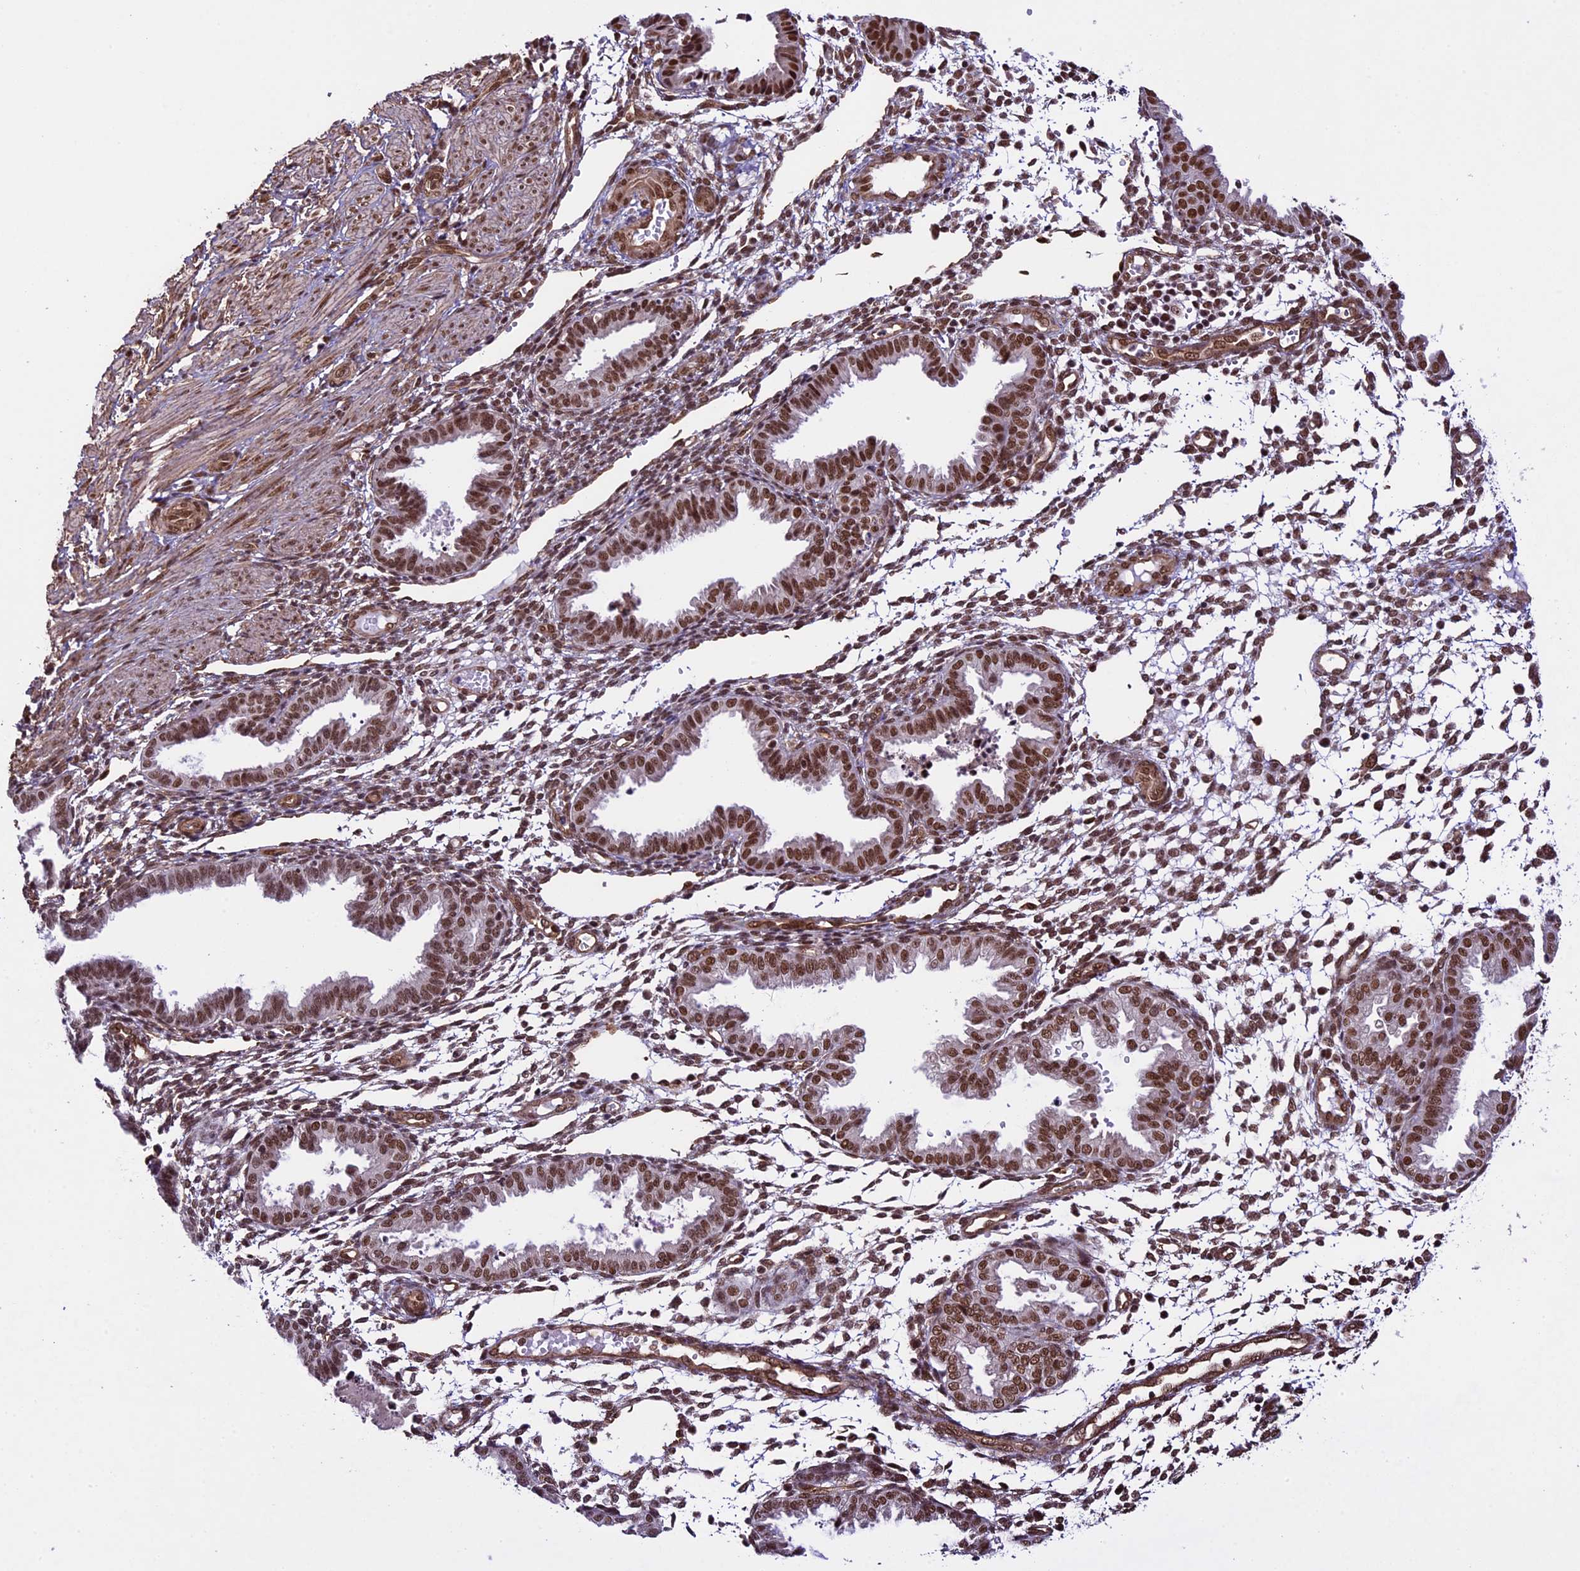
{"staining": {"intensity": "moderate", "quantity": ">75%", "location": "nuclear"}, "tissue": "endometrium", "cell_type": "Cells in endometrial stroma", "image_type": "normal", "snomed": [{"axis": "morphology", "description": "Normal tissue, NOS"}, {"axis": "topography", "description": "Endometrium"}], "caption": "Immunohistochemistry (IHC) image of unremarkable endometrium: human endometrium stained using immunohistochemistry (IHC) shows medium levels of moderate protein expression localized specifically in the nuclear of cells in endometrial stroma, appearing as a nuclear brown color.", "gene": "MPHOSPH8", "patient": {"sex": "female", "age": 33}}